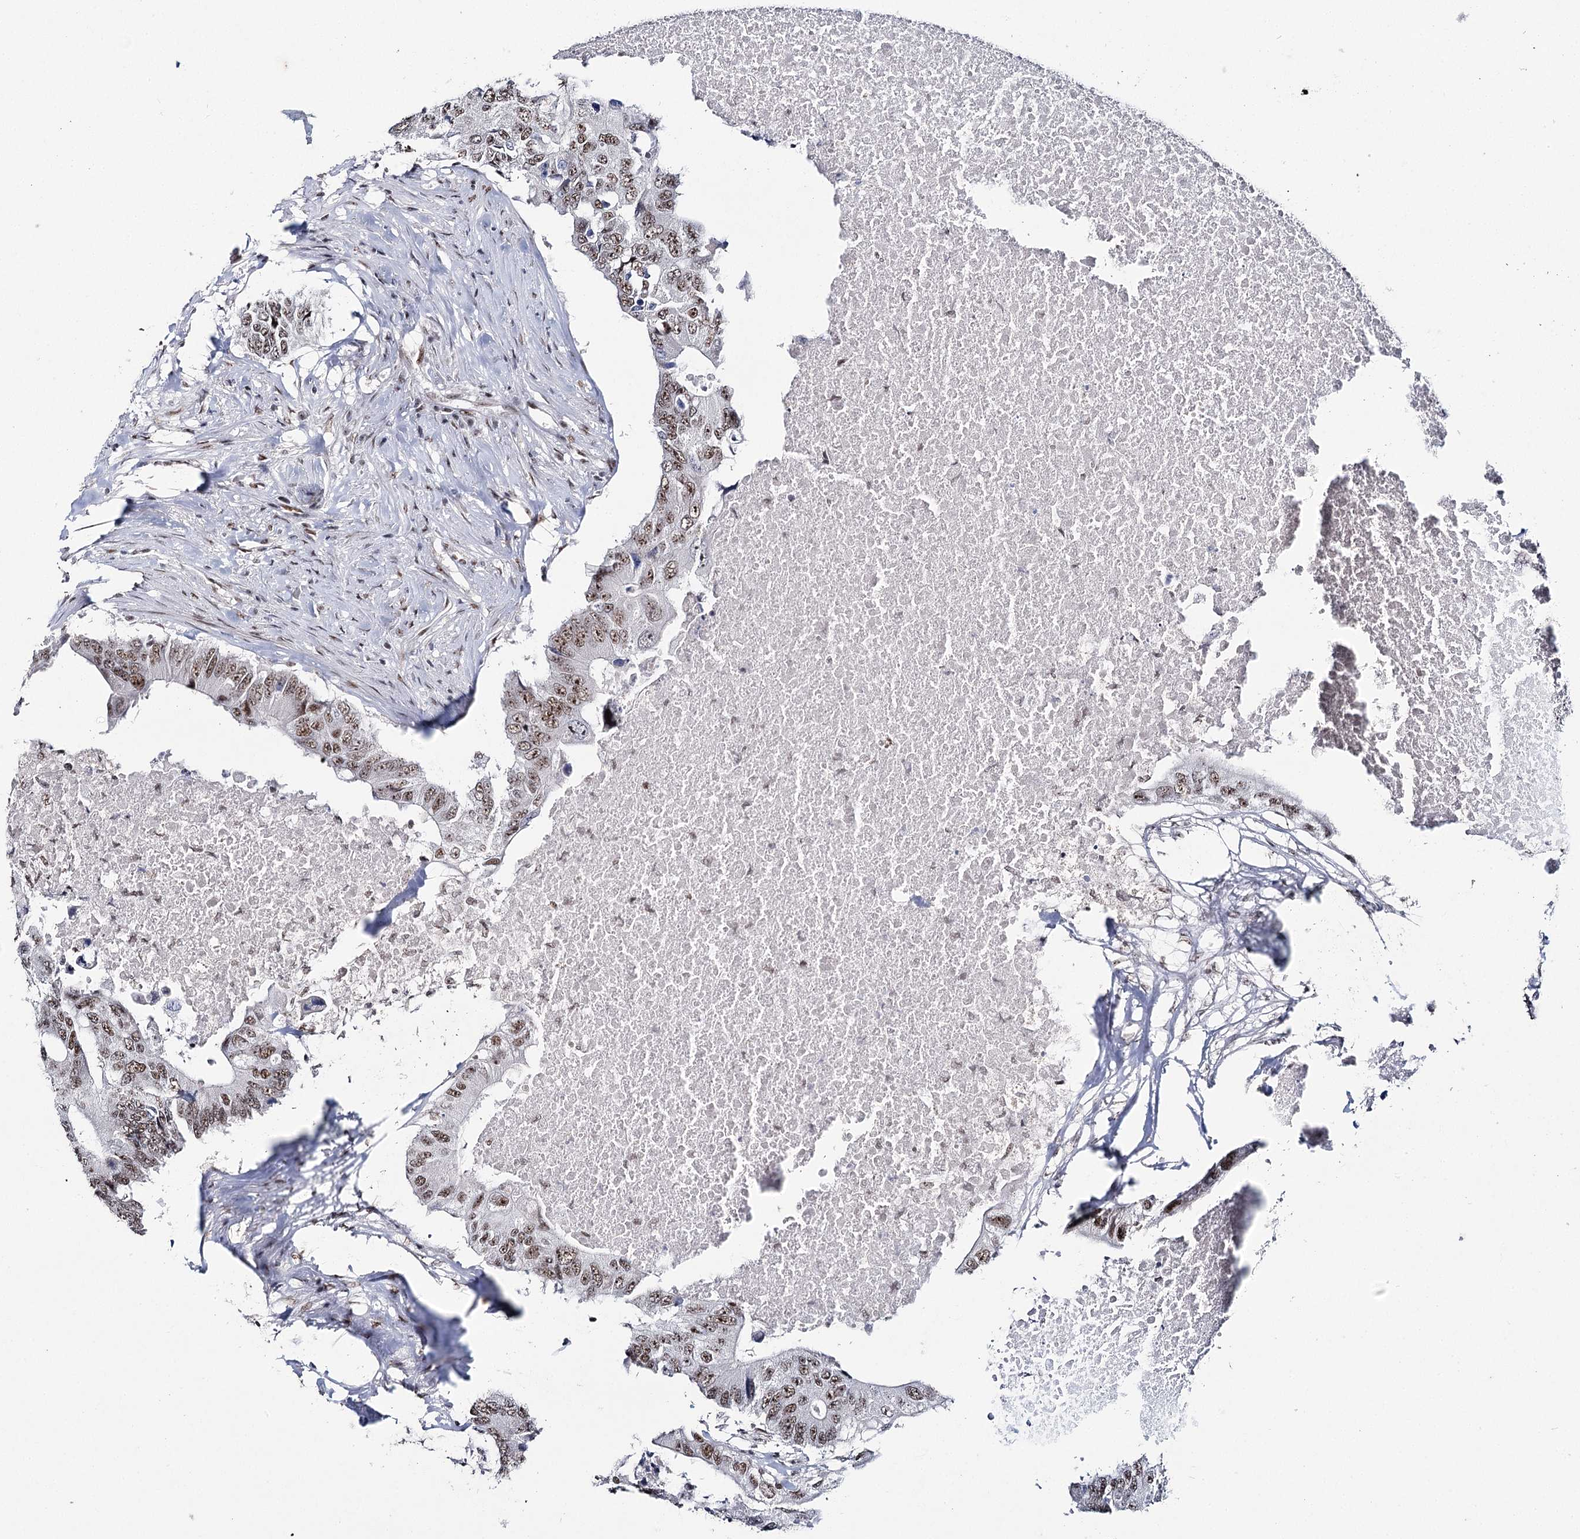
{"staining": {"intensity": "strong", "quantity": ">75%", "location": "nuclear"}, "tissue": "colorectal cancer", "cell_type": "Tumor cells", "image_type": "cancer", "snomed": [{"axis": "morphology", "description": "Adenocarcinoma, NOS"}, {"axis": "topography", "description": "Colon"}], "caption": "Human colorectal cancer stained with a brown dye displays strong nuclear positive positivity in approximately >75% of tumor cells.", "gene": "SCAF8", "patient": {"sex": "male", "age": 71}}